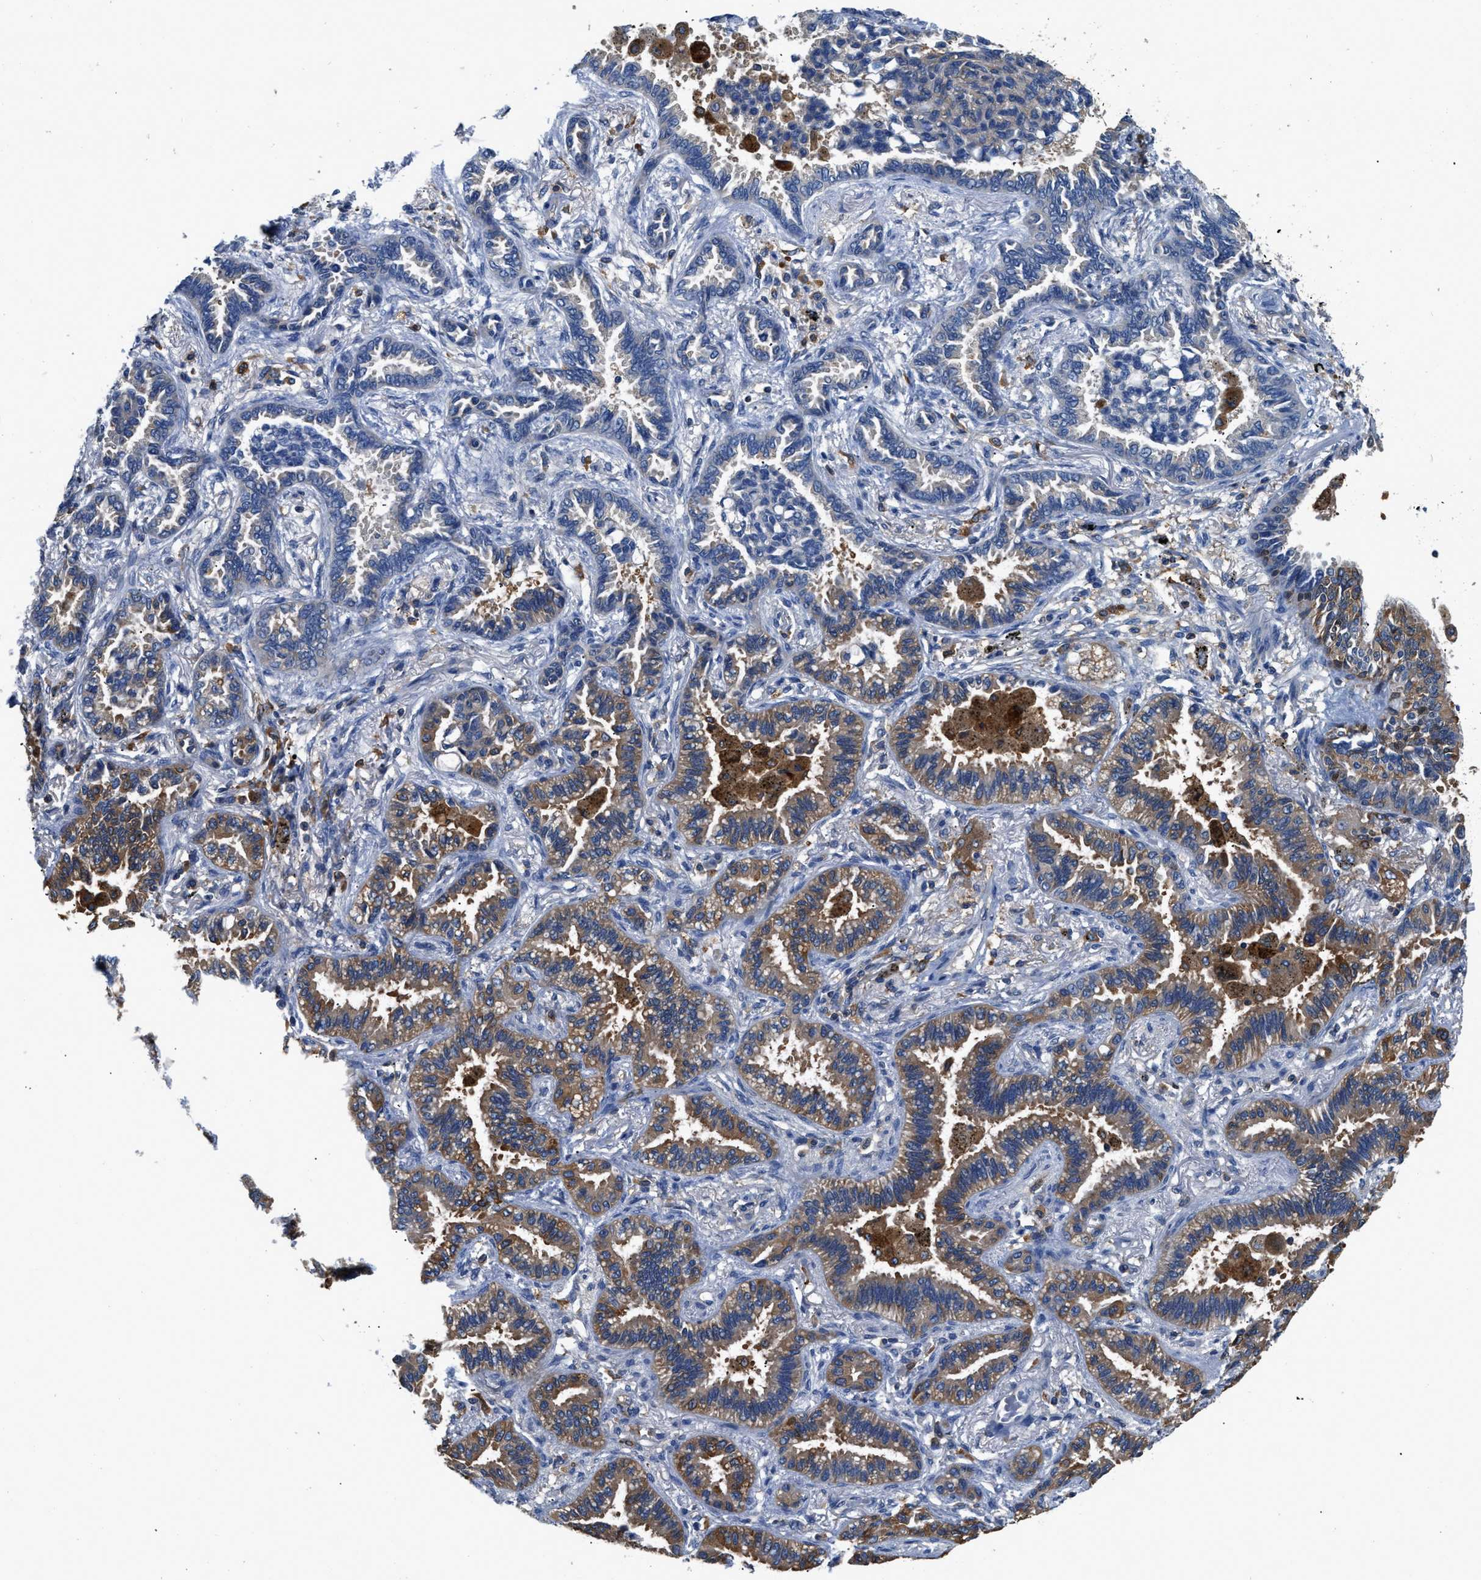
{"staining": {"intensity": "strong", "quantity": "25%-75%", "location": "cytoplasmic/membranous"}, "tissue": "lung cancer", "cell_type": "Tumor cells", "image_type": "cancer", "snomed": [{"axis": "morphology", "description": "Normal tissue, NOS"}, {"axis": "morphology", "description": "Adenocarcinoma, NOS"}, {"axis": "topography", "description": "Lung"}], "caption": "Protein expression analysis of adenocarcinoma (lung) displays strong cytoplasmic/membranous positivity in approximately 25%-75% of tumor cells. The staining is performed using DAB (3,3'-diaminobenzidine) brown chromogen to label protein expression. The nuclei are counter-stained blue using hematoxylin.", "gene": "PKM", "patient": {"sex": "male", "age": 59}}